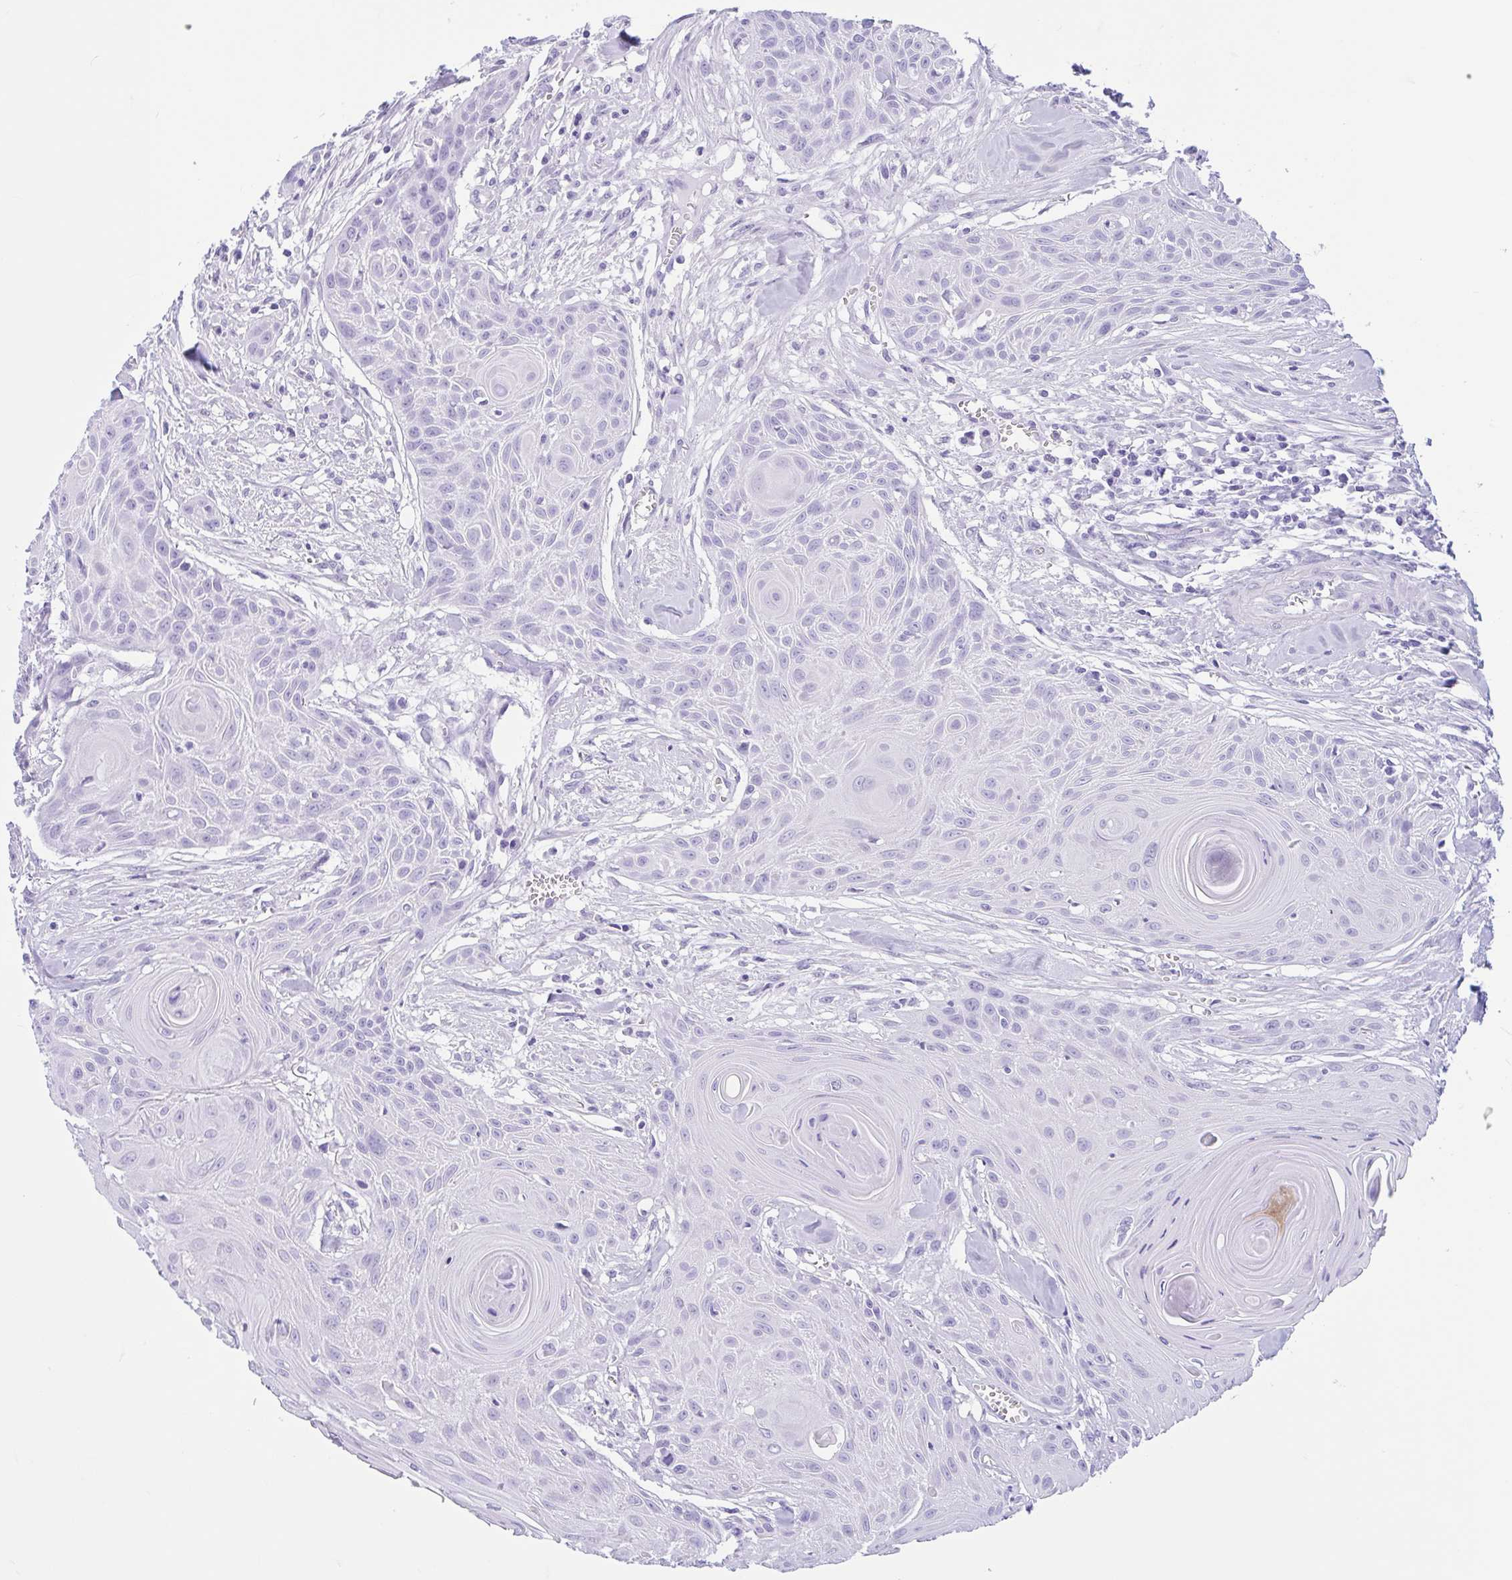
{"staining": {"intensity": "negative", "quantity": "none", "location": "none"}, "tissue": "head and neck cancer", "cell_type": "Tumor cells", "image_type": "cancer", "snomed": [{"axis": "morphology", "description": "Squamous cell carcinoma, NOS"}, {"axis": "topography", "description": "Lymph node"}, {"axis": "topography", "description": "Salivary gland"}, {"axis": "topography", "description": "Head-Neck"}], "caption": "Head and neck squamous cell carcinoma was stained to show a protein in brown. There is no significant staining in tumor cells.", "gene": "IAPP", "patient": {"sex": "female", "age": 74}}